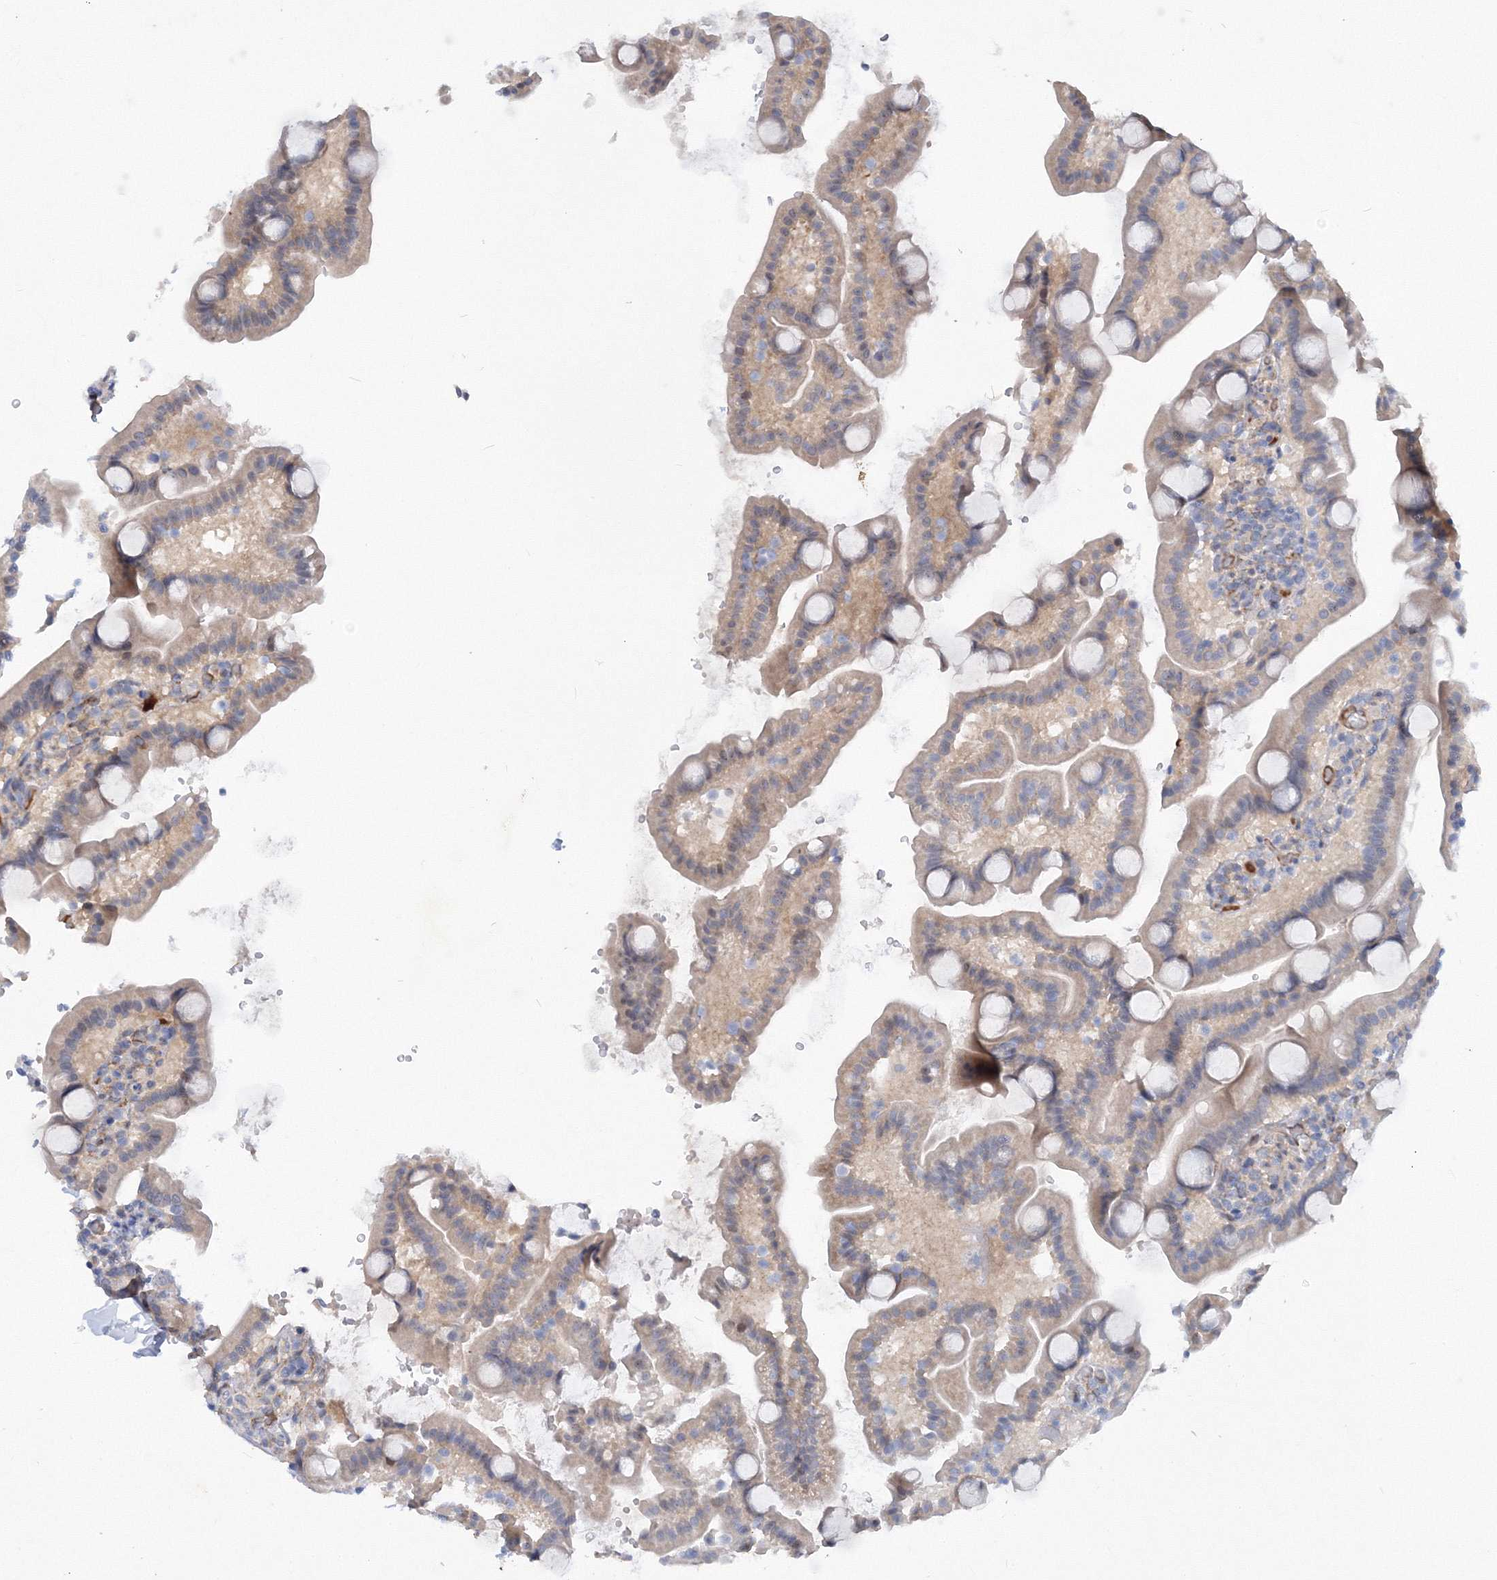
{"staining": {"intensity": "weak", "quantity": ">75%", "location": "cytoplasmic/membranous"}, "tissue": "duodenum", "cell_type": "Glandular cells", "image_type": "normal", "snomed": [{"axis": "morphology", "description": "Normal tissue, NOS"}, {"axis": "topography", "description": "Duodenum"}], "caption": "Immunohistochemical staining of unremarkable duodenum exhibits >75% levels of weak cytoplasmic/membranous protein staining in about >75% of glandular cells. The staining was performed using DAB (3,3'-diaminobenzidine), with brown indicating positive protein expression. Nuclei are stained blue with hematoxylin.", "gene": "TANC1", "patient": {"sex": "male", "age": 55}}